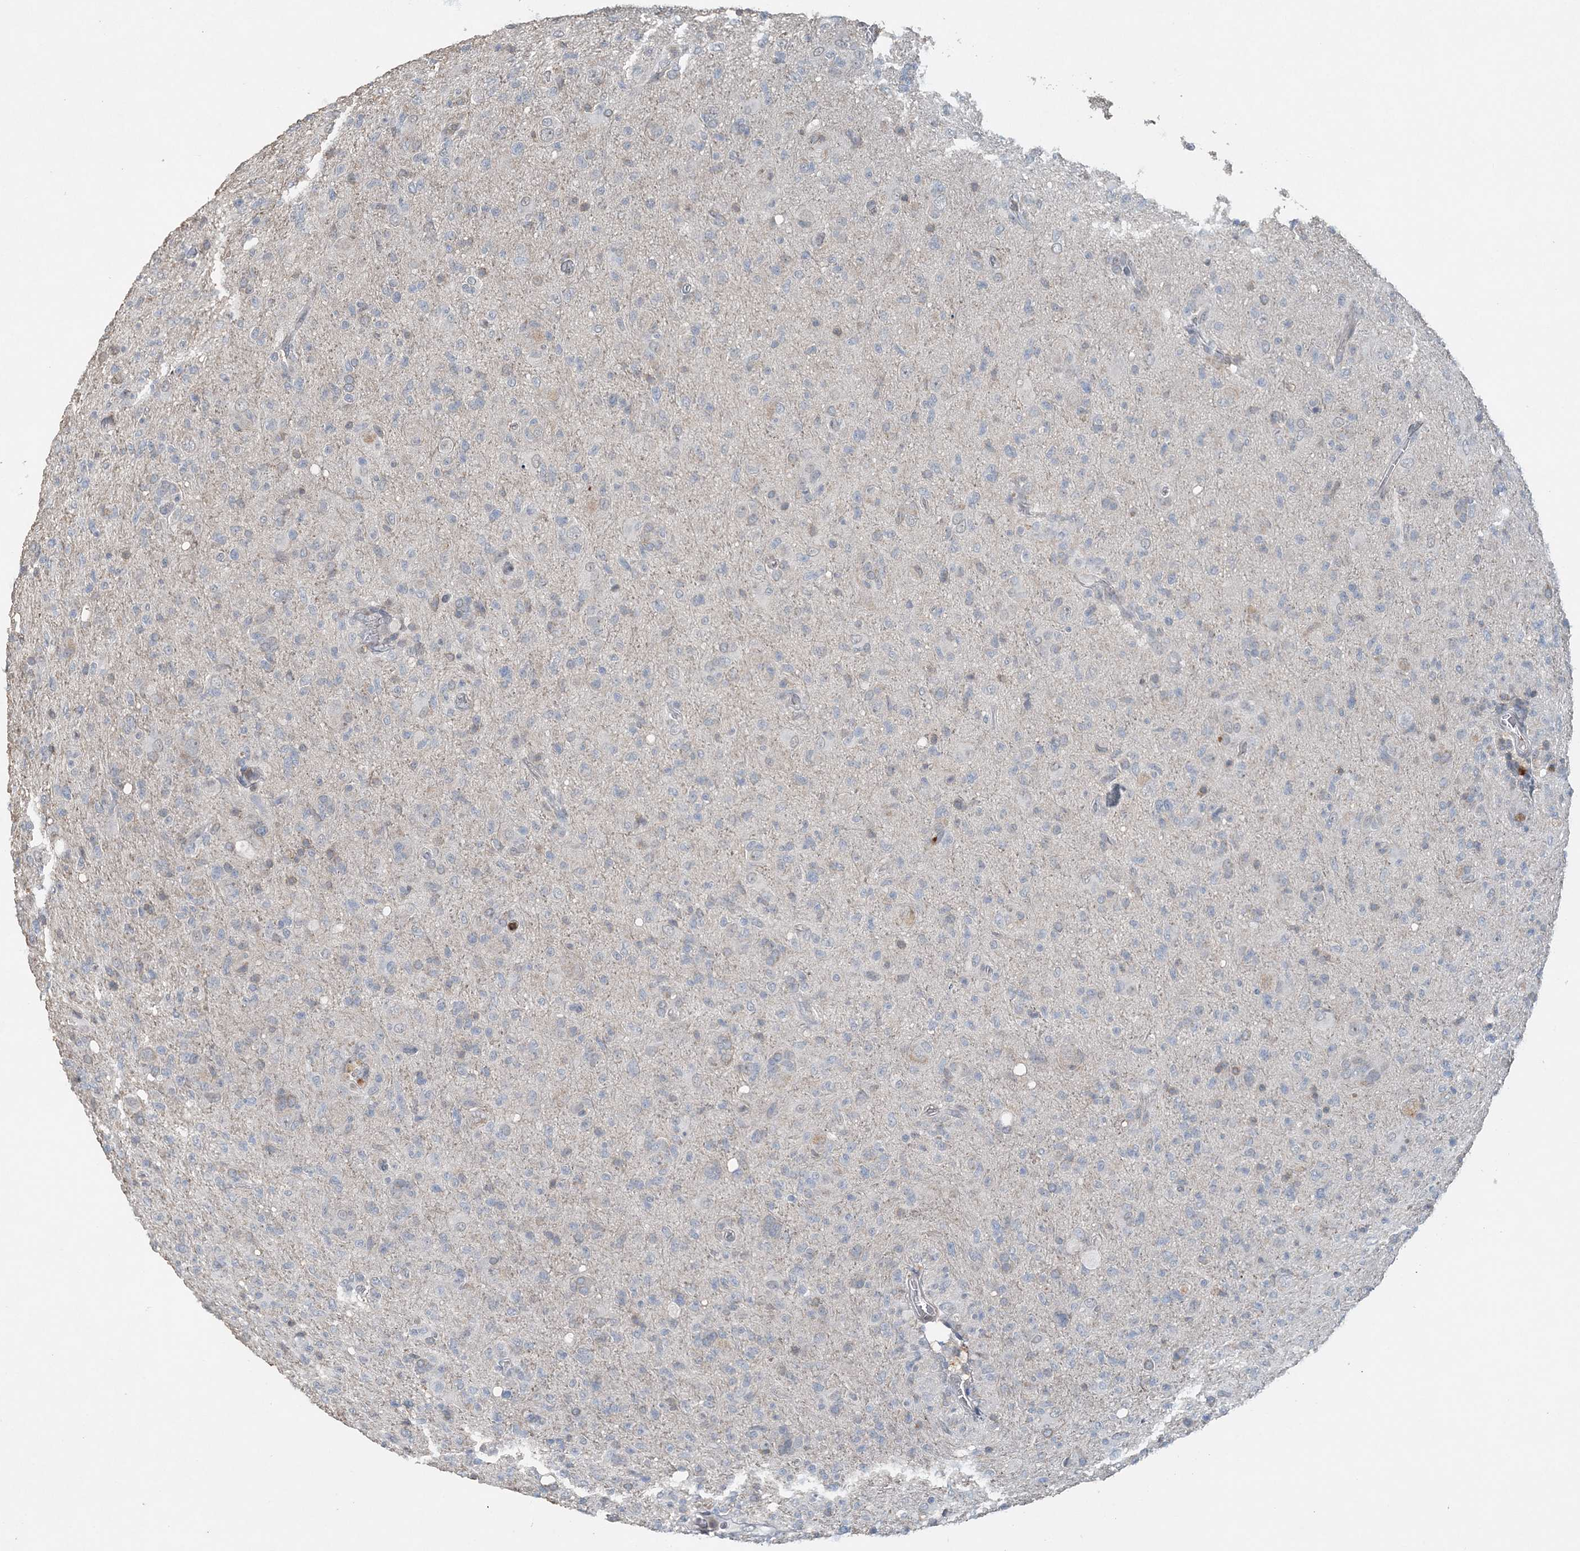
{"staining": {"intensity": "negative", "quantity": "none", "location": "none"}, "tissue": "glioma", "cell_type": "Tumor cells", "image_type": "cancer", "snomed": [{"axis": "morphology", "description": "Glioma, malignant, High grade"}, {"axis": "topography", "description": "Brain"}], "caption": "Image shows no significant protein staining in tumor cells of malignant glioma (high-grade).", "gene": "FAM110A", "patient": {"sex": "female", "age": 57}}